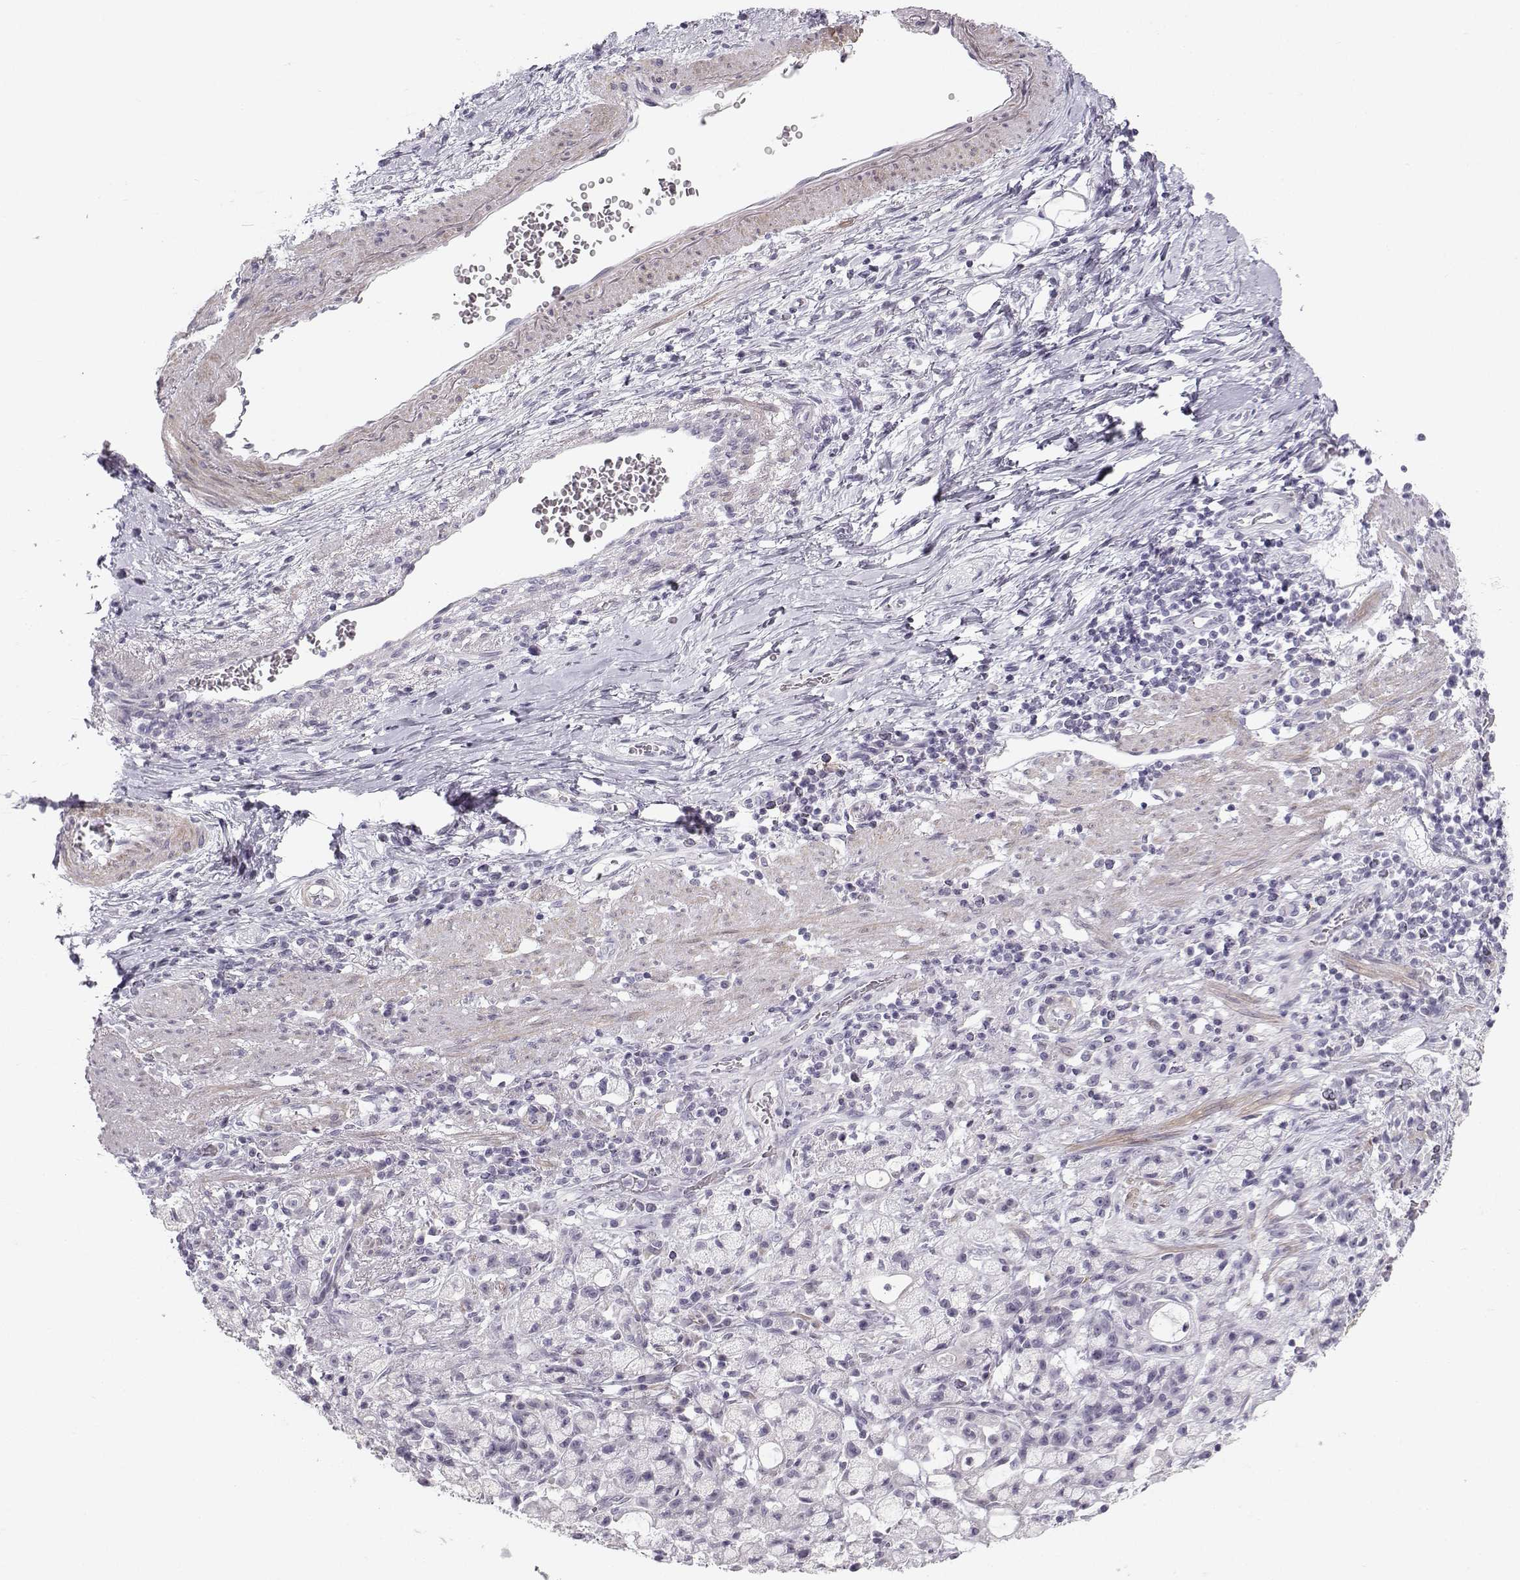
{"staining": {"intensity": "weak", "quantity": "25%-75%", "location": "cytoplasmic/membranous"}, "tissue": "stomach cancer", "cell_type": "Tumor cells", "image_type": "cancer", "snomed": [{"axis": "morphology", "description": "Adenocarcinoma, NOS"}, {"axis": "topography", "description": "Stomach"}], "caption": "Protein expression analysis of human stomach adenocarcinoma reveals weak cytoplasmic/membranous staining in approximately 25%-75% of tumor cells. (DAB (3,3'-diaminobenzidine) = brown stain, brightfield microscopy at high magnification).", "gene": "CASR", "patient": {"sex": "male", "age": 58}}